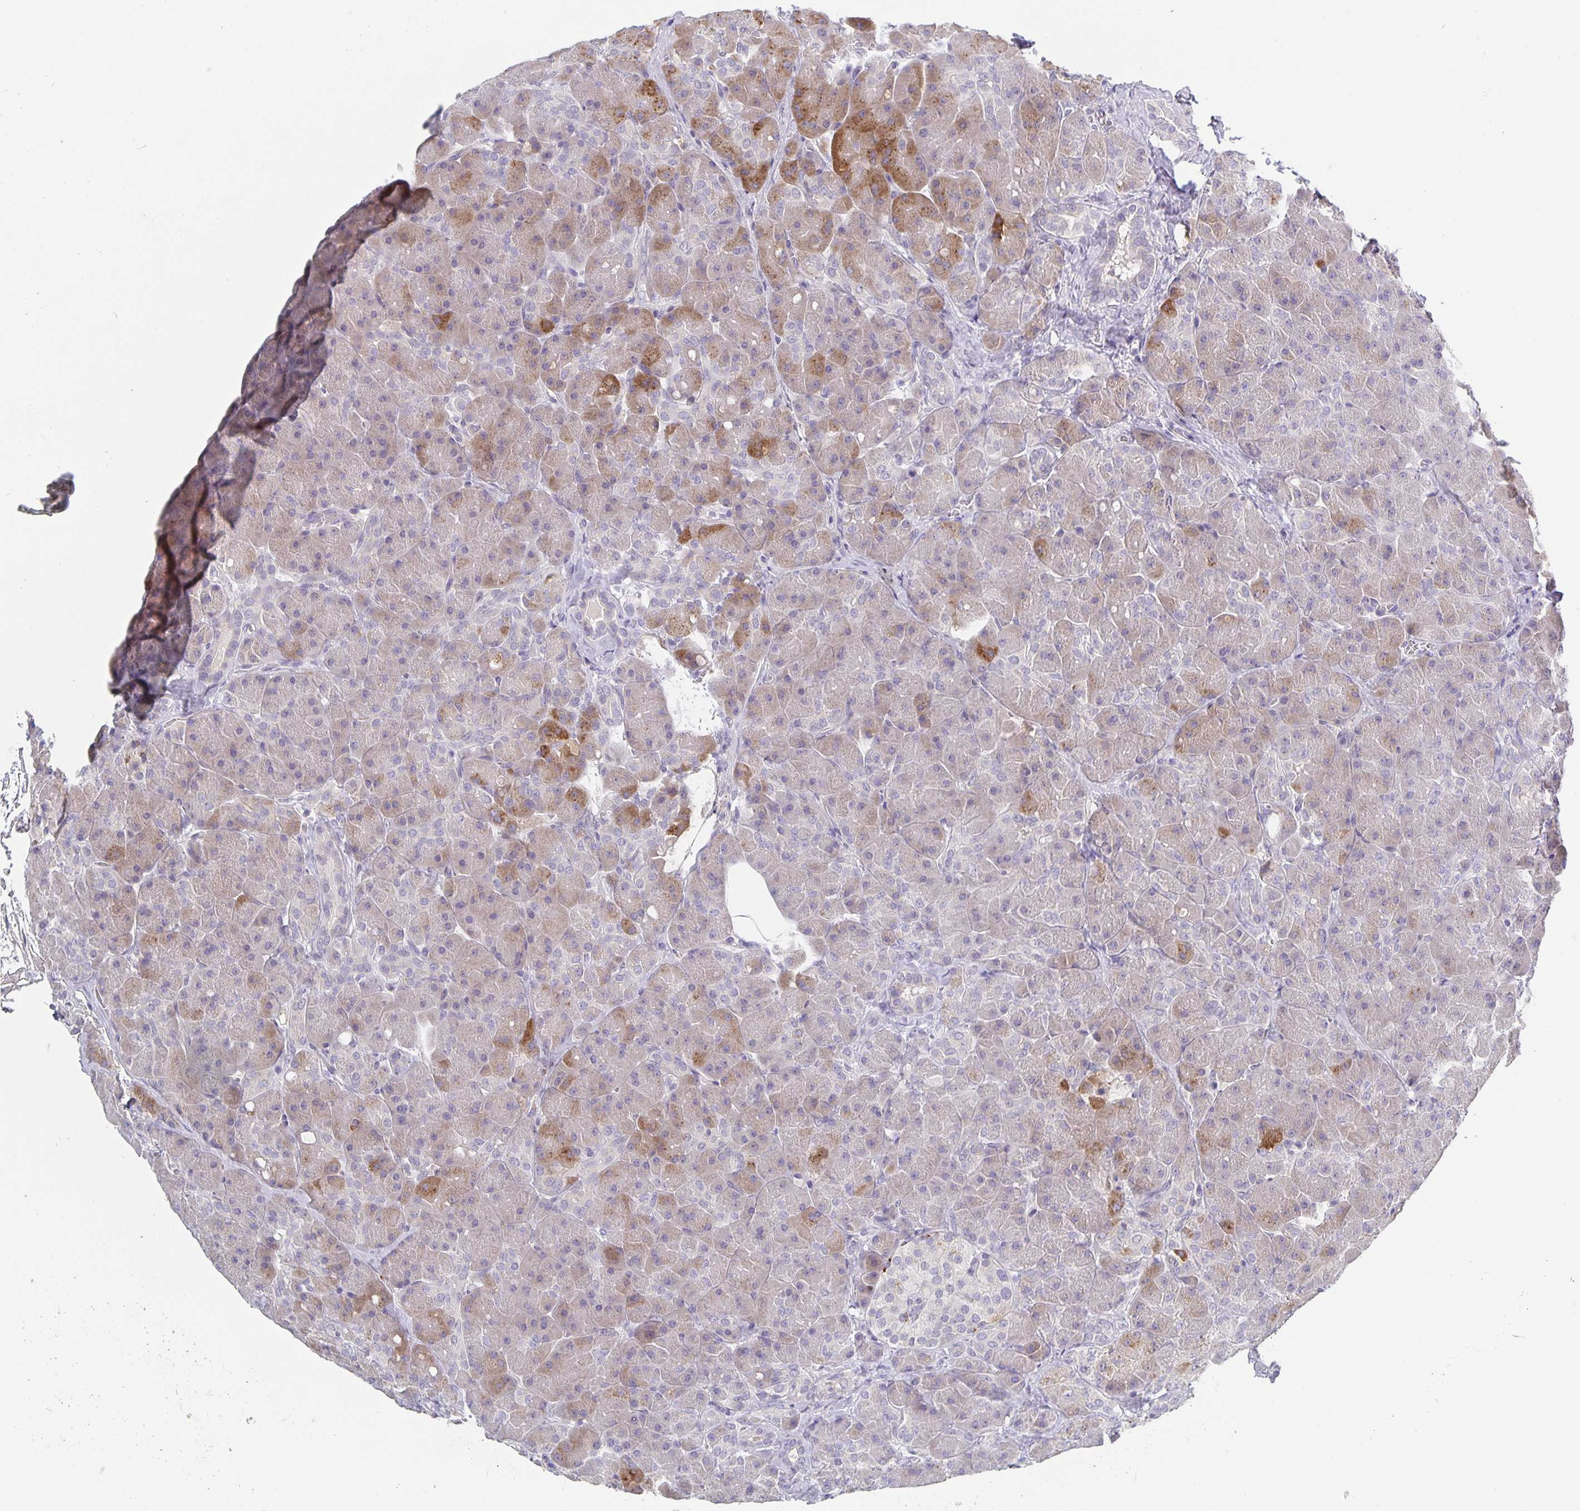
{"staining": {"intensity": "moderate", "quantity": "<25%", "location": "cytoplasmic/membranous"}, "tissue": "pancreas", "cell_type": "Exocrine glandular cells", "image_type": "normal", "snomed": [{"axis": "morphology", "description": "Normal tissue, NOS"}, {"axis": "topography", "description": "Pancreas"}], "caption": "DAB (3,3'-diaminobenzidine) immunohistochemical staining of unremarkable pancreas exhibits moderate cytoplasmic/membranous protein staining in about <25% of exocrine glandular cells. (Brightfield microscopy of DAB IHC at high magnification).", "gene": "GDF15", "patient": {"sex": "male", "age": 55}}